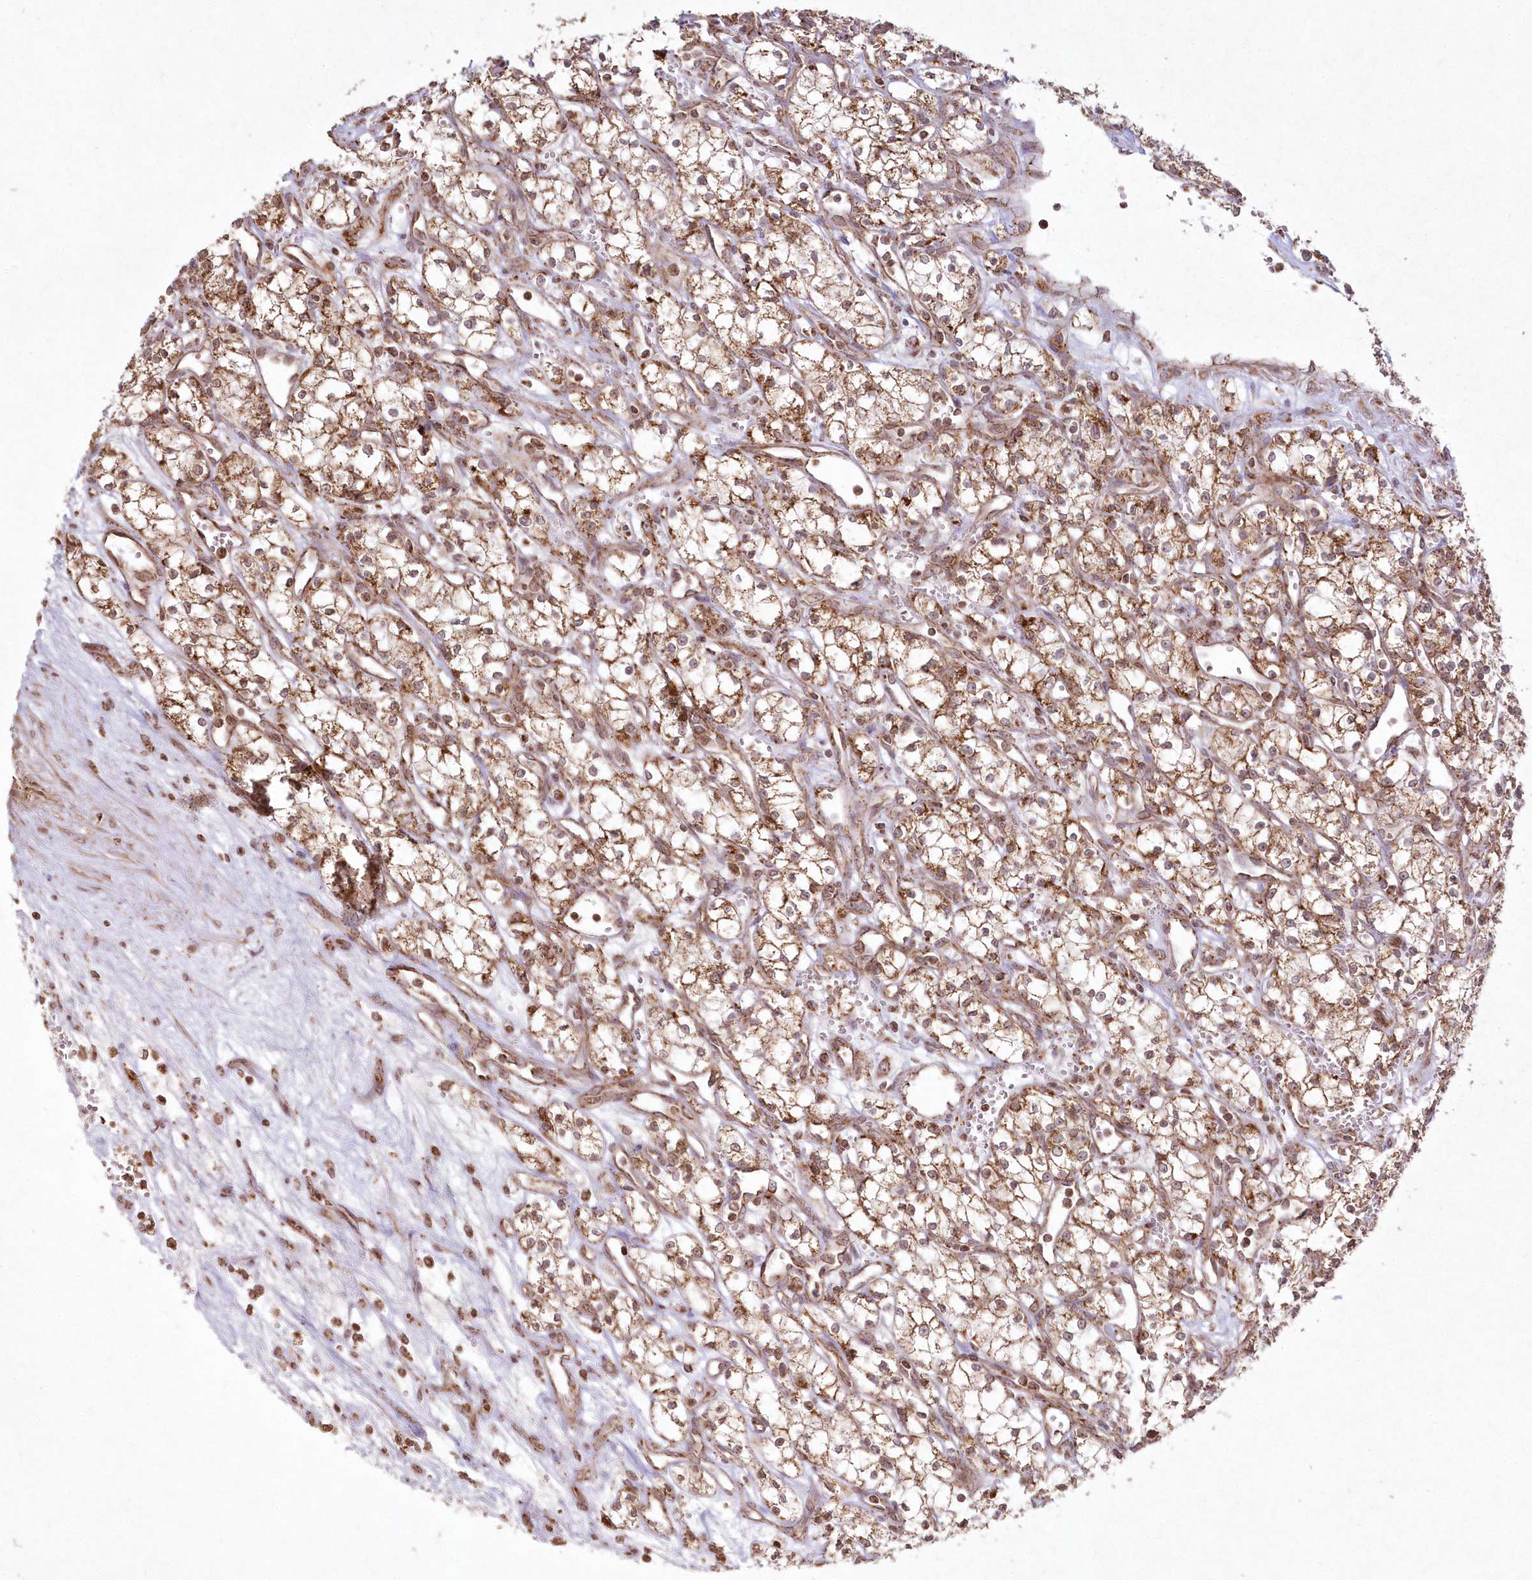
{"staining": {"intensity": "strong", "quantity": ">75%", "location": "cytoplasmic/membranous"}, "tissue": "renal cancer", "cell_type": "Tumor cells", "image_type": "cancer", "snomed": [{"axis": "morphology", "description": "Adenocarcinoma, NOS"}, {"axis": "topography", "description": "Kidney"}], "caption": "Immunohistochemistry (IHC) (DAB) staining of renal adenocarcinoma exhibits strong cytoplasmic/membranous protein staining in about >75% of tumor cells. Ihc stains the protein in brown and the nuclei are stained blue.", "gene": "LRPPRC", "patient": {"sex": "male", "age": 59}}